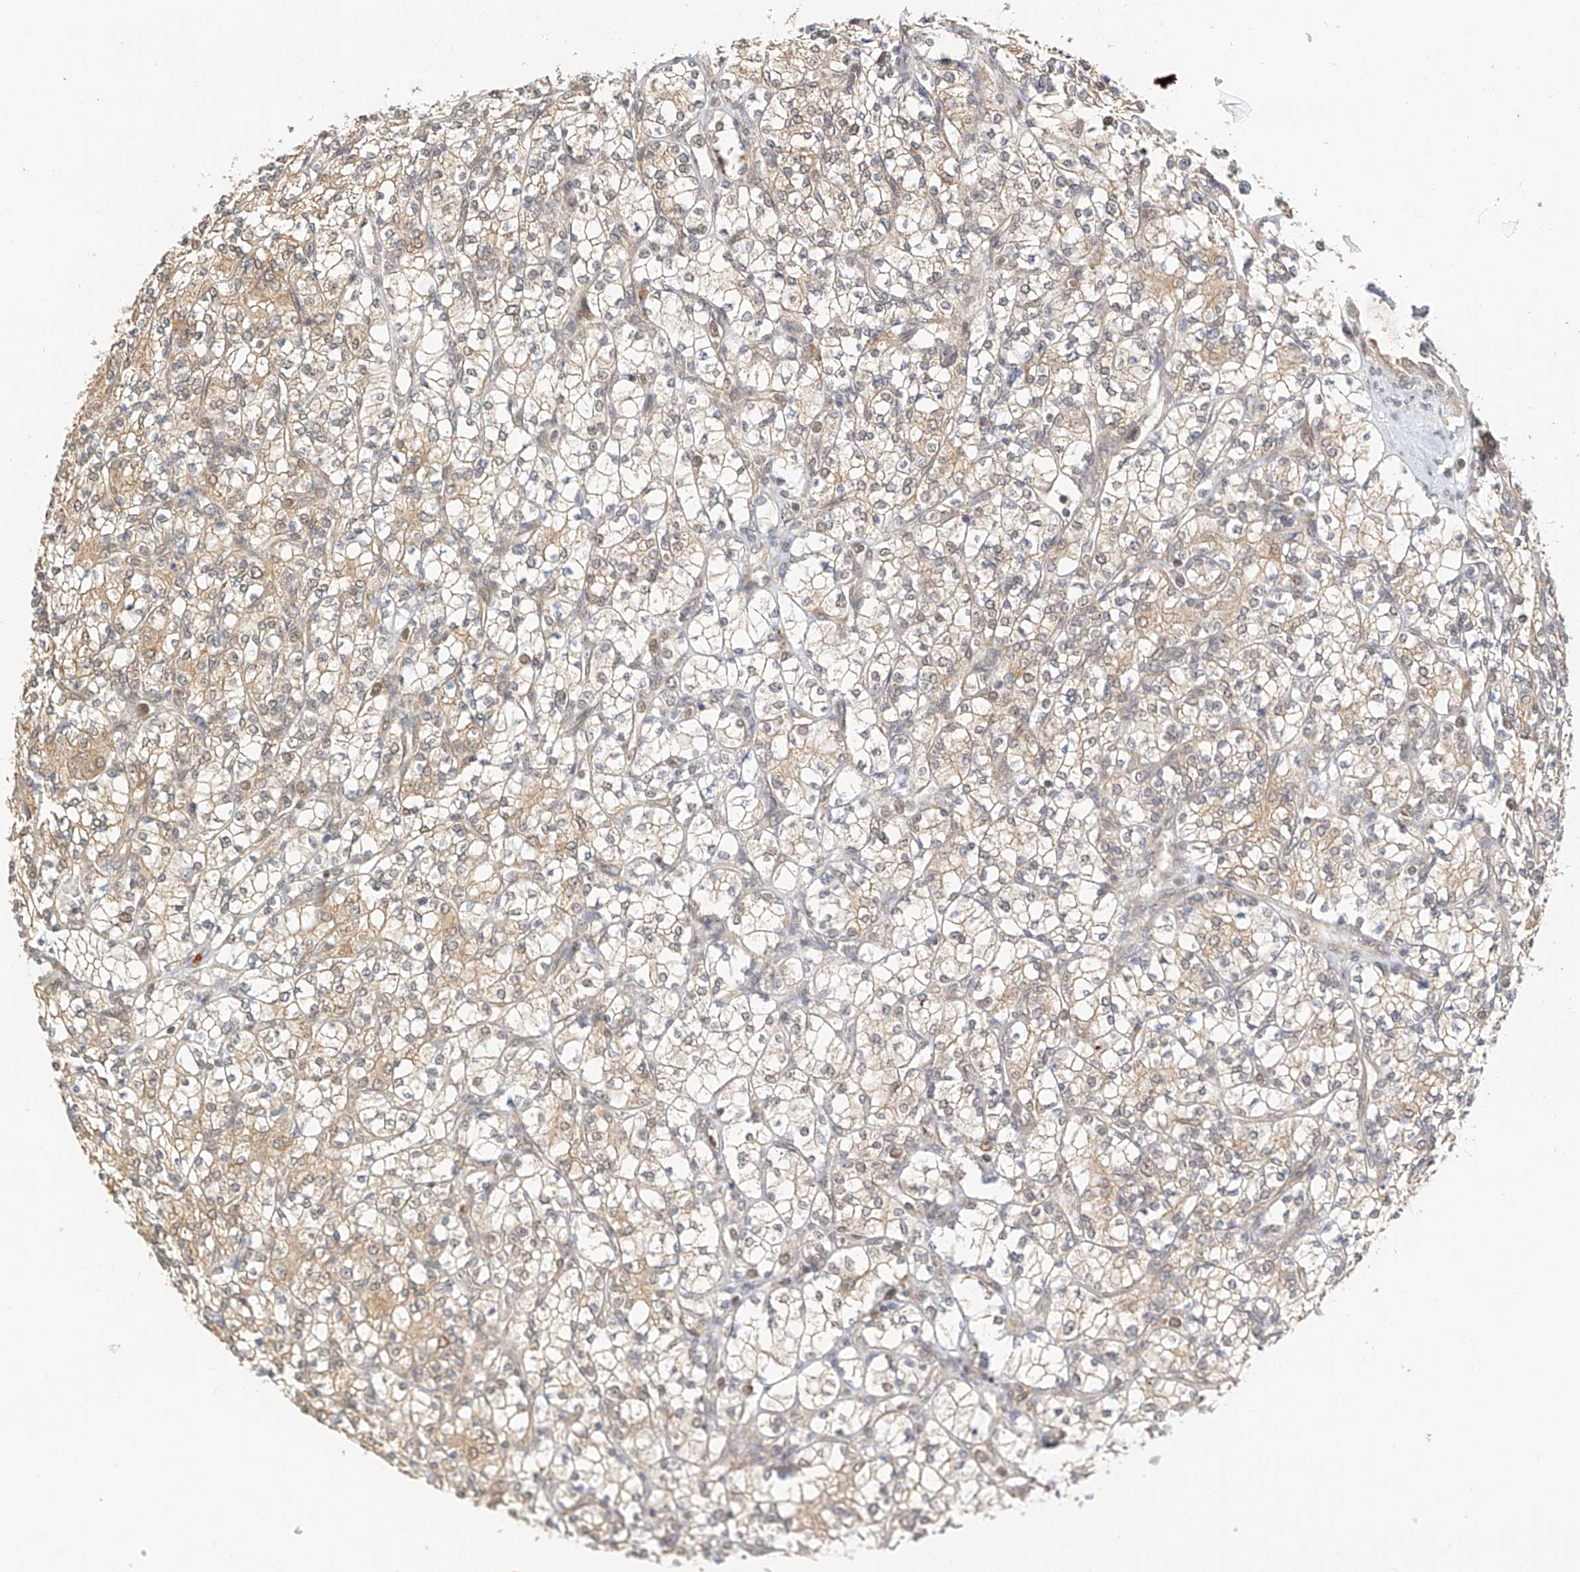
{"staining": {"intensity": "weak", "quantity": "25%-75%", "location": "cytoplasmic/membranous"}, "tissue": "renal cancer", "cell_type": "Tumor cells", "image_type": "cancer", "snomed": [{"axis": "morphology", "description": "Adenocarcinoma, NOS"}, {"axis": "topography", "description": "Kidney"}], "caption": "Renal cancer (adenocarcinoma) was stained to show a protein in brown. There is low levels of weak cytoplasmic/membranous staining in approximately 25%-75% of tumor cells.", "gene": "EIF4H", "patient": {"sex": "male", "age": 77}}